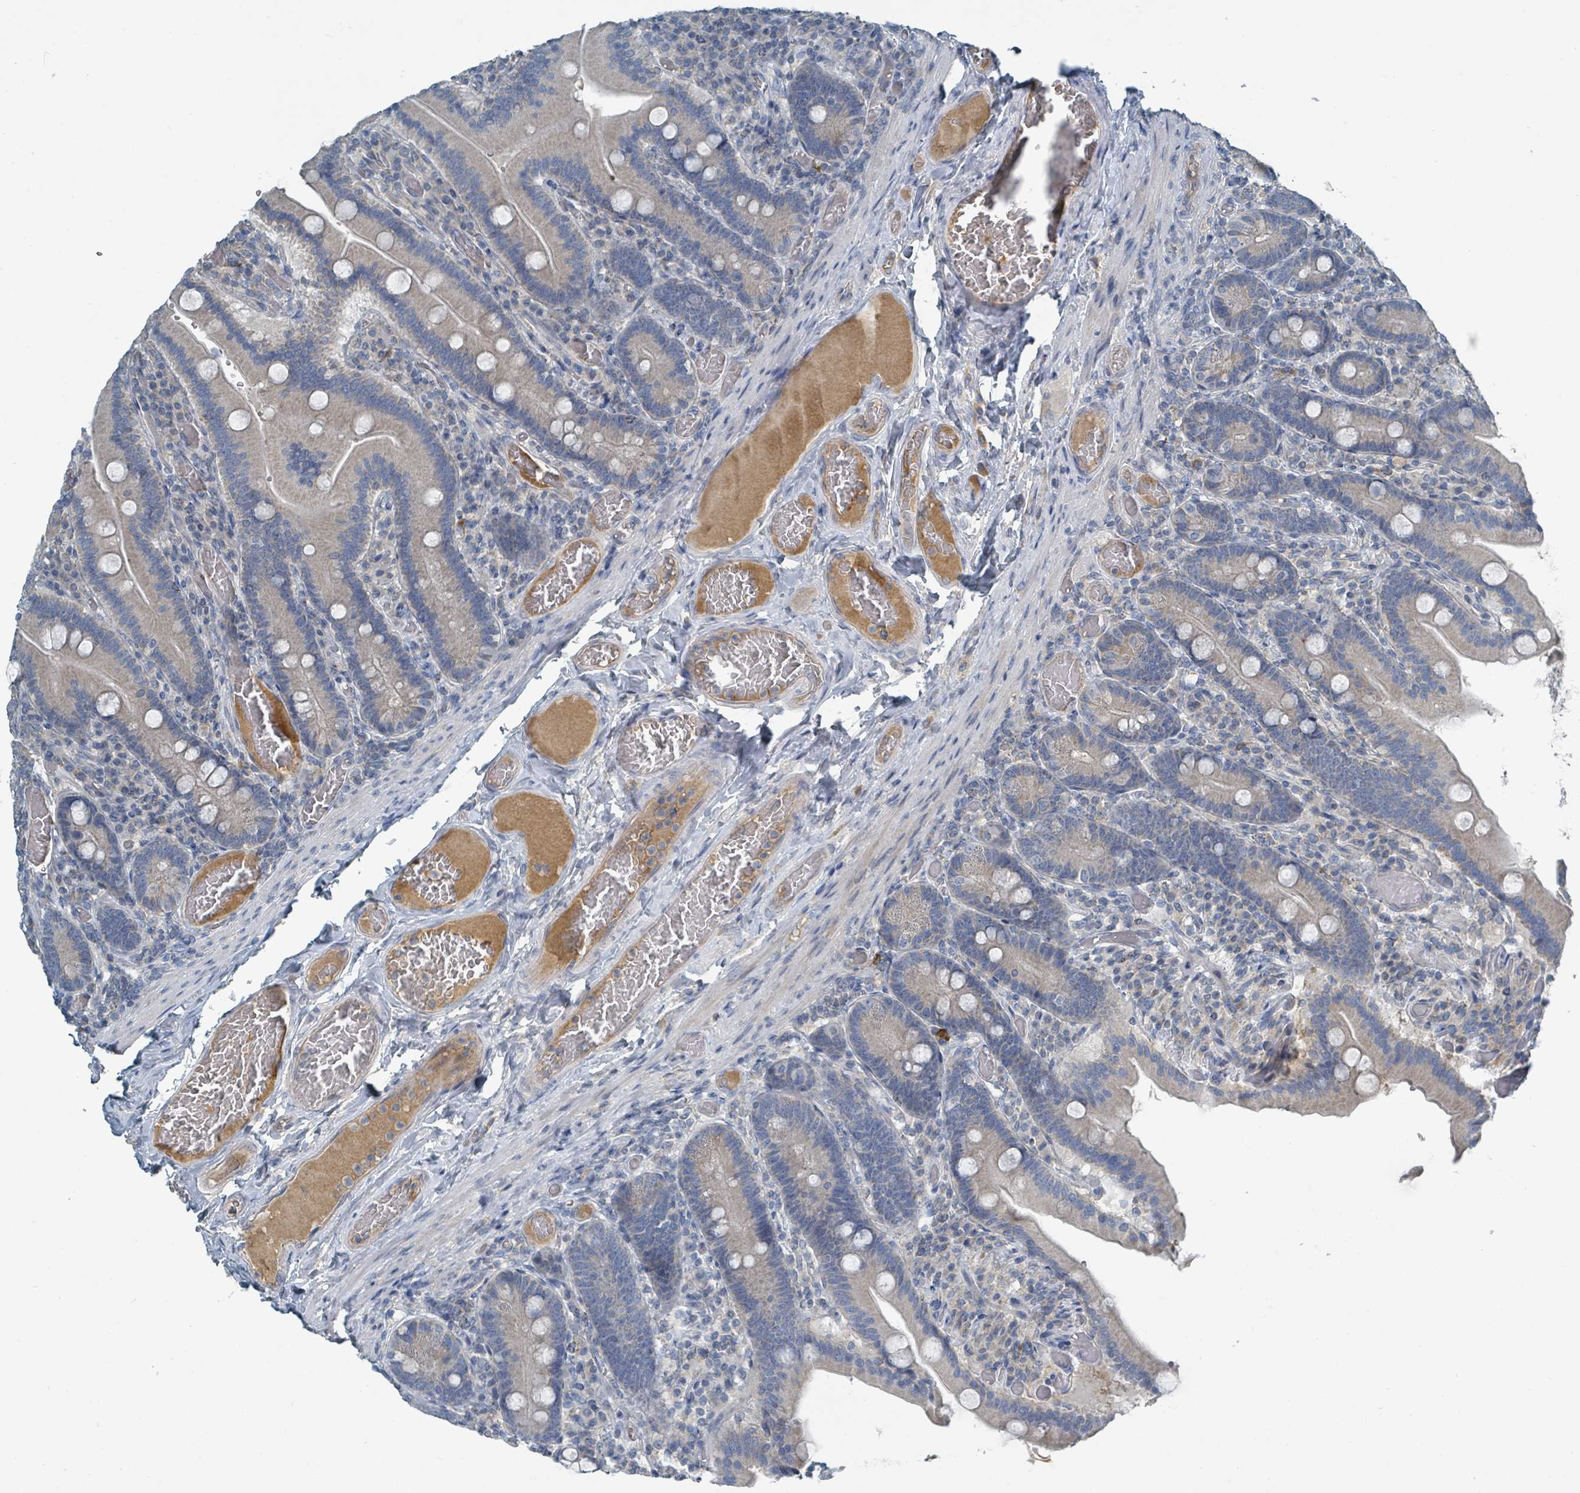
{"staining": {"intensity": "moderate", "quantity": "<25%", "location": "cytoplasmic/membranous"}, "tissue": "duodenum", "cell_type": "Glandular cells", "image_type": "normal", "snomed": [{"axis": "morphology", "description": "Normal tissue, NOS"}, {"axis": "topography", "description": "Duodenum"}], "caption": "An immunohistochemistry (IHC) histopathology image of normal tissue is shown. Protein staining in brown labels moderate cytoplasmic/membranous positivity in duodenum within glandular cells. The protein is stained brown, and the nuclei are stained in blue (DAB (3,3'-diaminobenzidine) IHC with brightfield microscopy, high magnification).", "gene": "SLC25A23", "patient": {"sex": "female", "age": 62}}